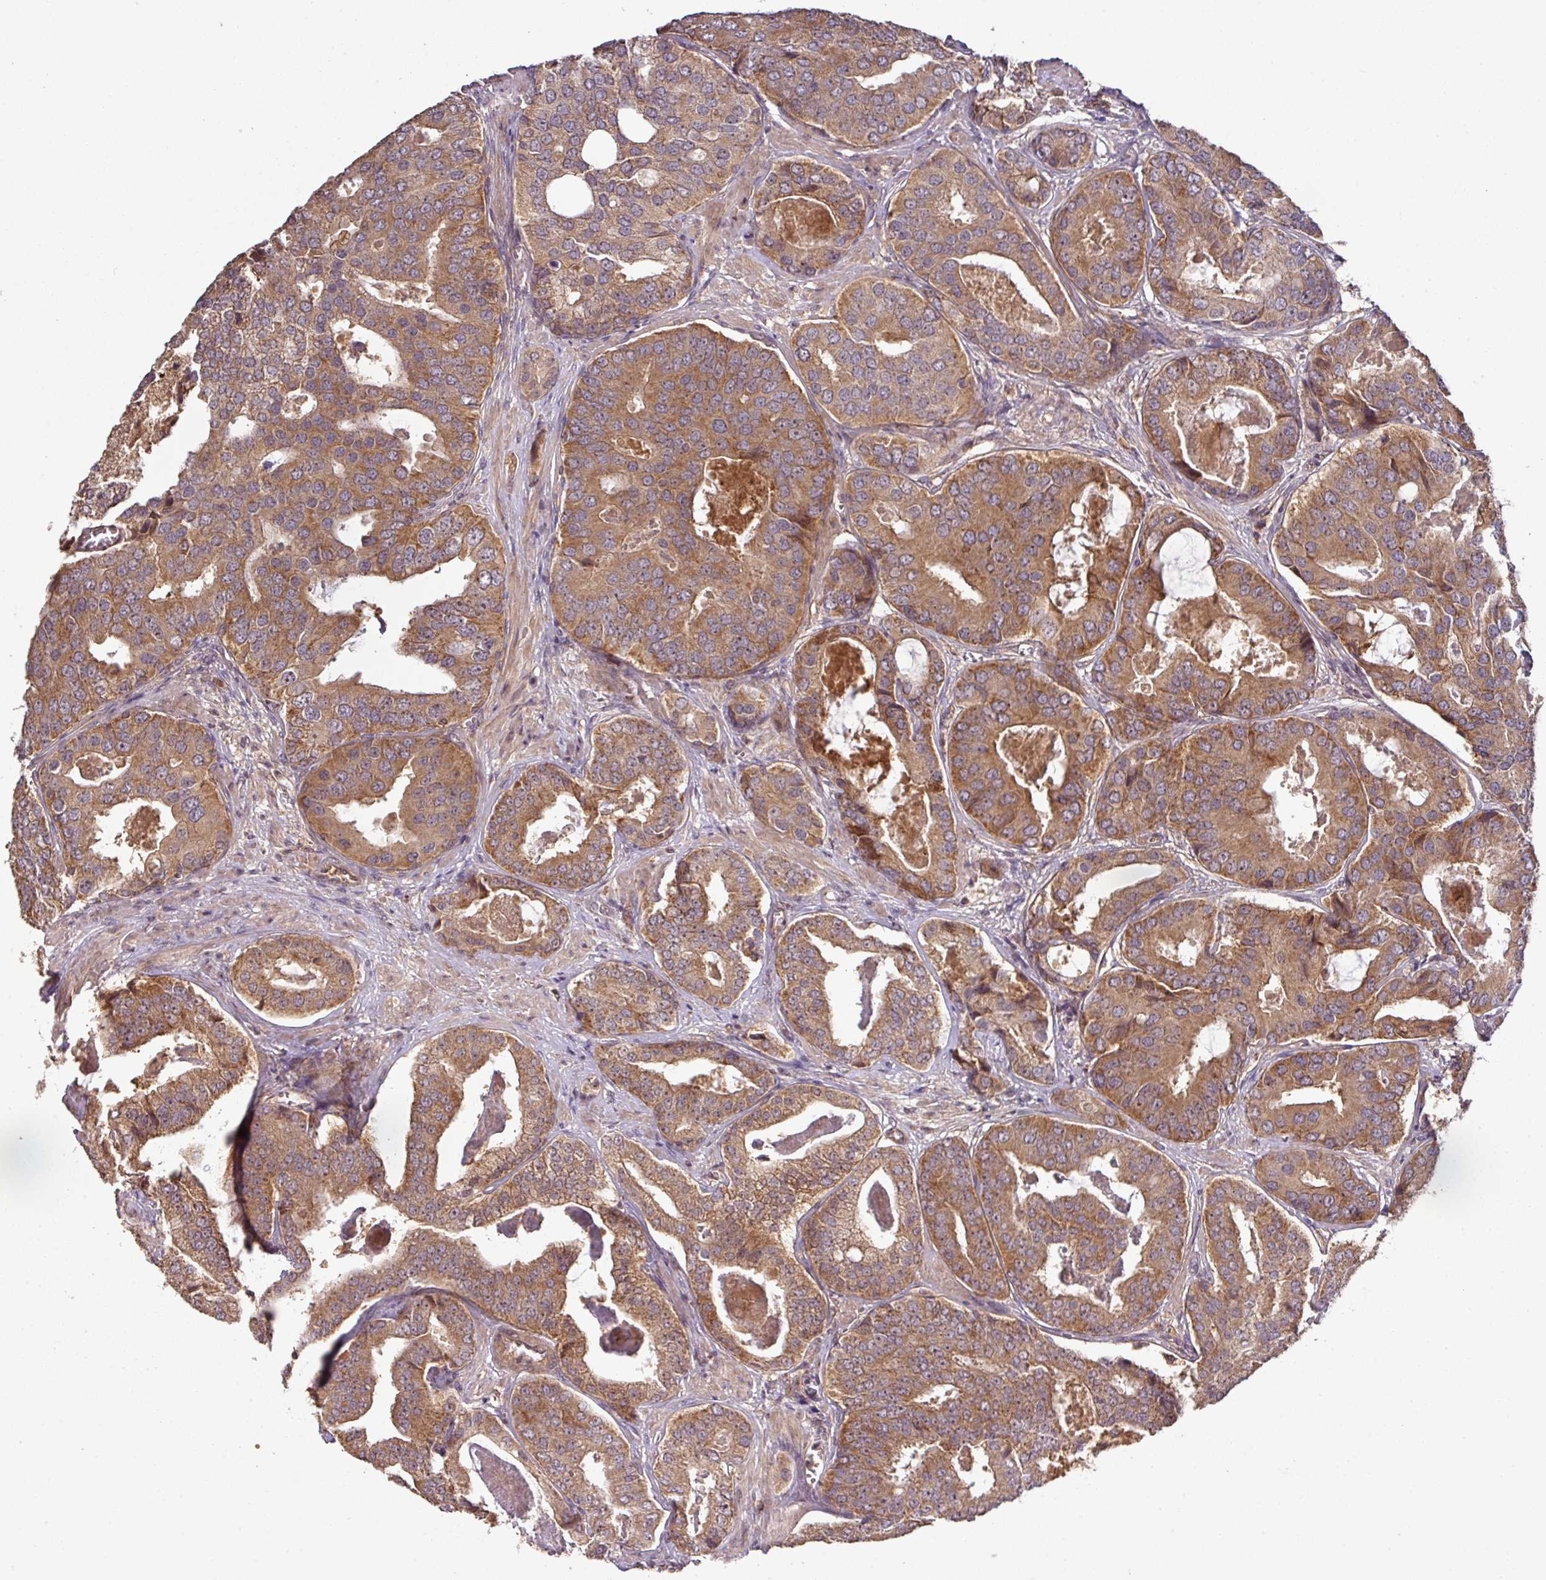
{"staining": {"intensity": "moderate", "quantity": ">75%", "location": "cytoplasmic/membranous"}, "tissue": "prostate cancer", "cell_type": "Tumor cells", "image_type": "cancer", "snomed": [{"axis": "morphology", "description": "Adenocarcinoma, High grade"}, {"axis": "topography", "description": "Prostate"}], "caption": "Moderate cytoplasmic/membranous staining is seen in about >75% of tumor cells in prostate high-grade adenocarcinoma. The staining is performed using DAB brown chromogen to label protein expression. The nuclei are counter-stained blue using hematoxylin.", "gene": "MRRF", "patient": {"sex": "male", "age": 71}}